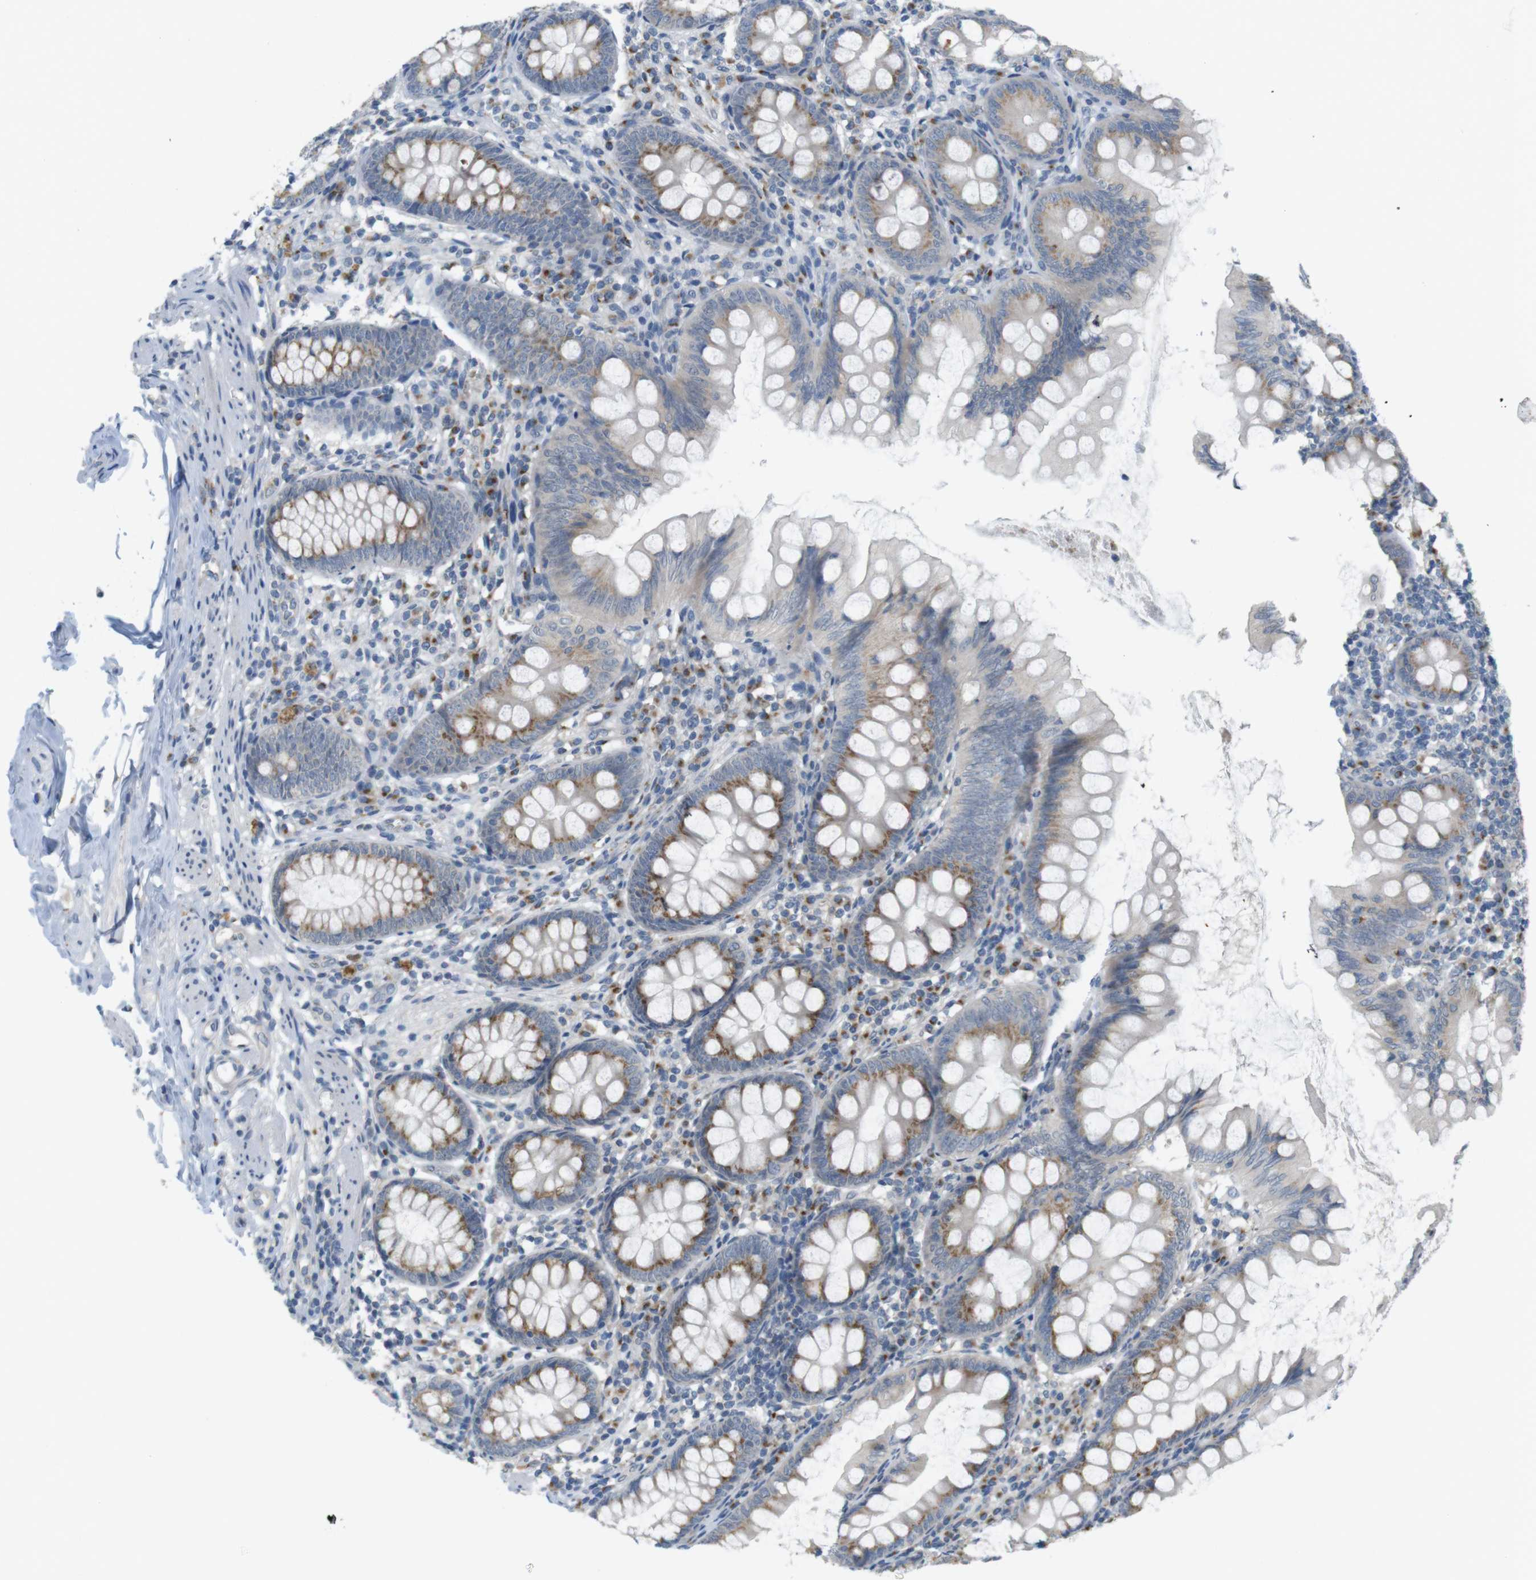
{"staining": {"intensity": "moderate", "quantity": ">75%", "location": "cytoplasmic/membranous"}, "tissue": "appendix", "cell_type": "Glandular cells", "image_type": "normal", "snomed": [{"axis": "morphology", "description": "Normal tissue, NOS"}, {"axis": "topography", "description": "Appendix"}], "caption": "Moderate cytoplasmic/membranous protein expression is identified in approximately >75% of glandular cells in appendix. Immunohistochemistry (ihc) stains the protein in brown and the nuclei are stained blue.", "gene": "YIPF3", "patient": {"sex": "female", "age": 77}}